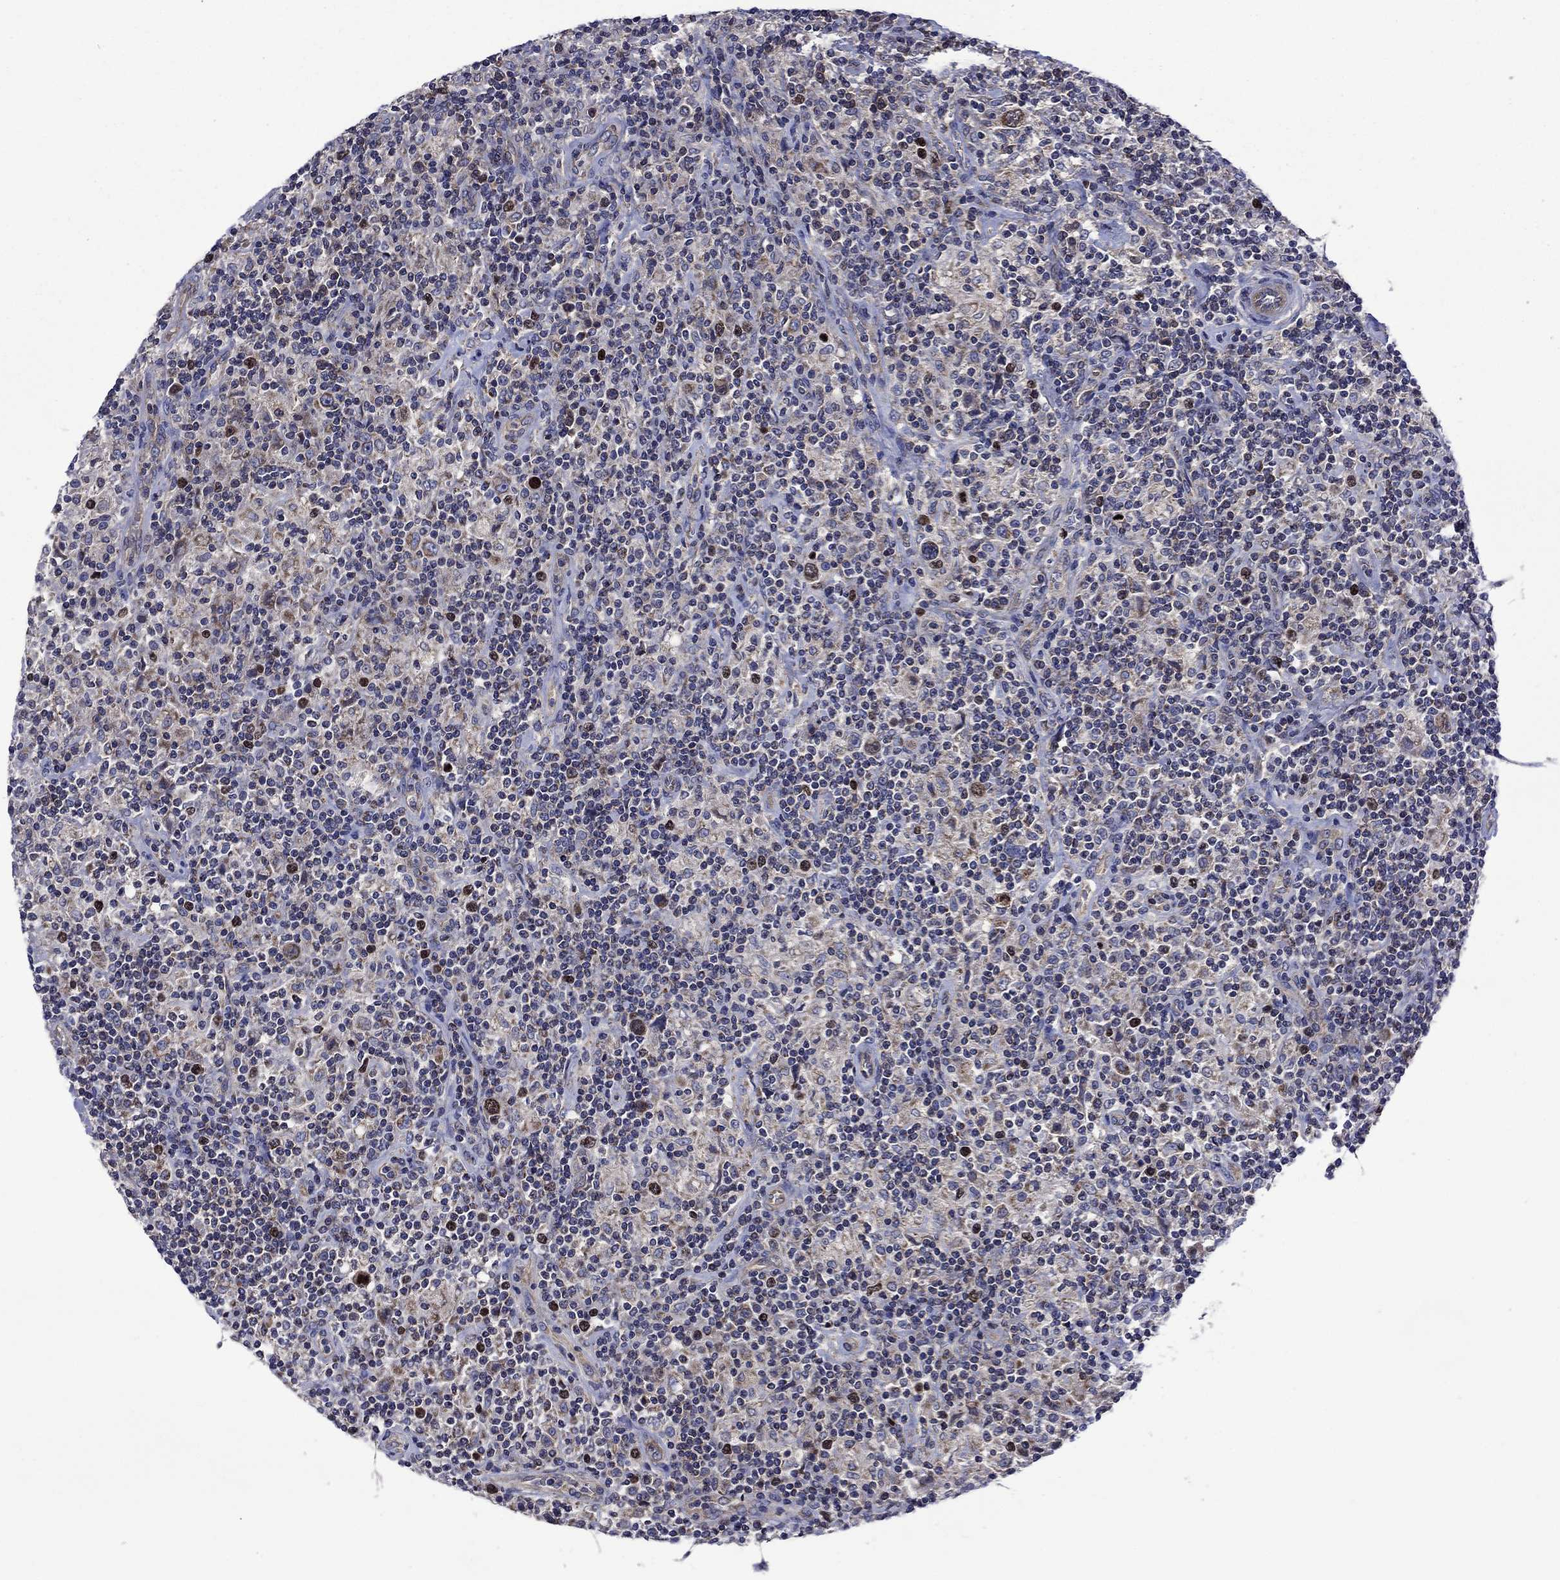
{"staining": {"intensity": "moderate", "quantity": ">75%", "location": "cytoplasmic/membranous"}, "tissue": "lymphoma", "cell_type": "Tumor cells", "image_type": "cancer", "snomed": [{"axis": "morphology", "description": "Hodgkin's disease, NOS"}, {"axis": "topography", "description": "Lymph node"}], "caption": "Protein expression analysis of human lymphoma reveals moderate cytoplasmic/membranous staining in about >75% of tumor cells. (Brightfield microscopy of DAB IHC at high magnification).", "gene": "KIF22", "patient": {"sex": "male", "age": 70}}